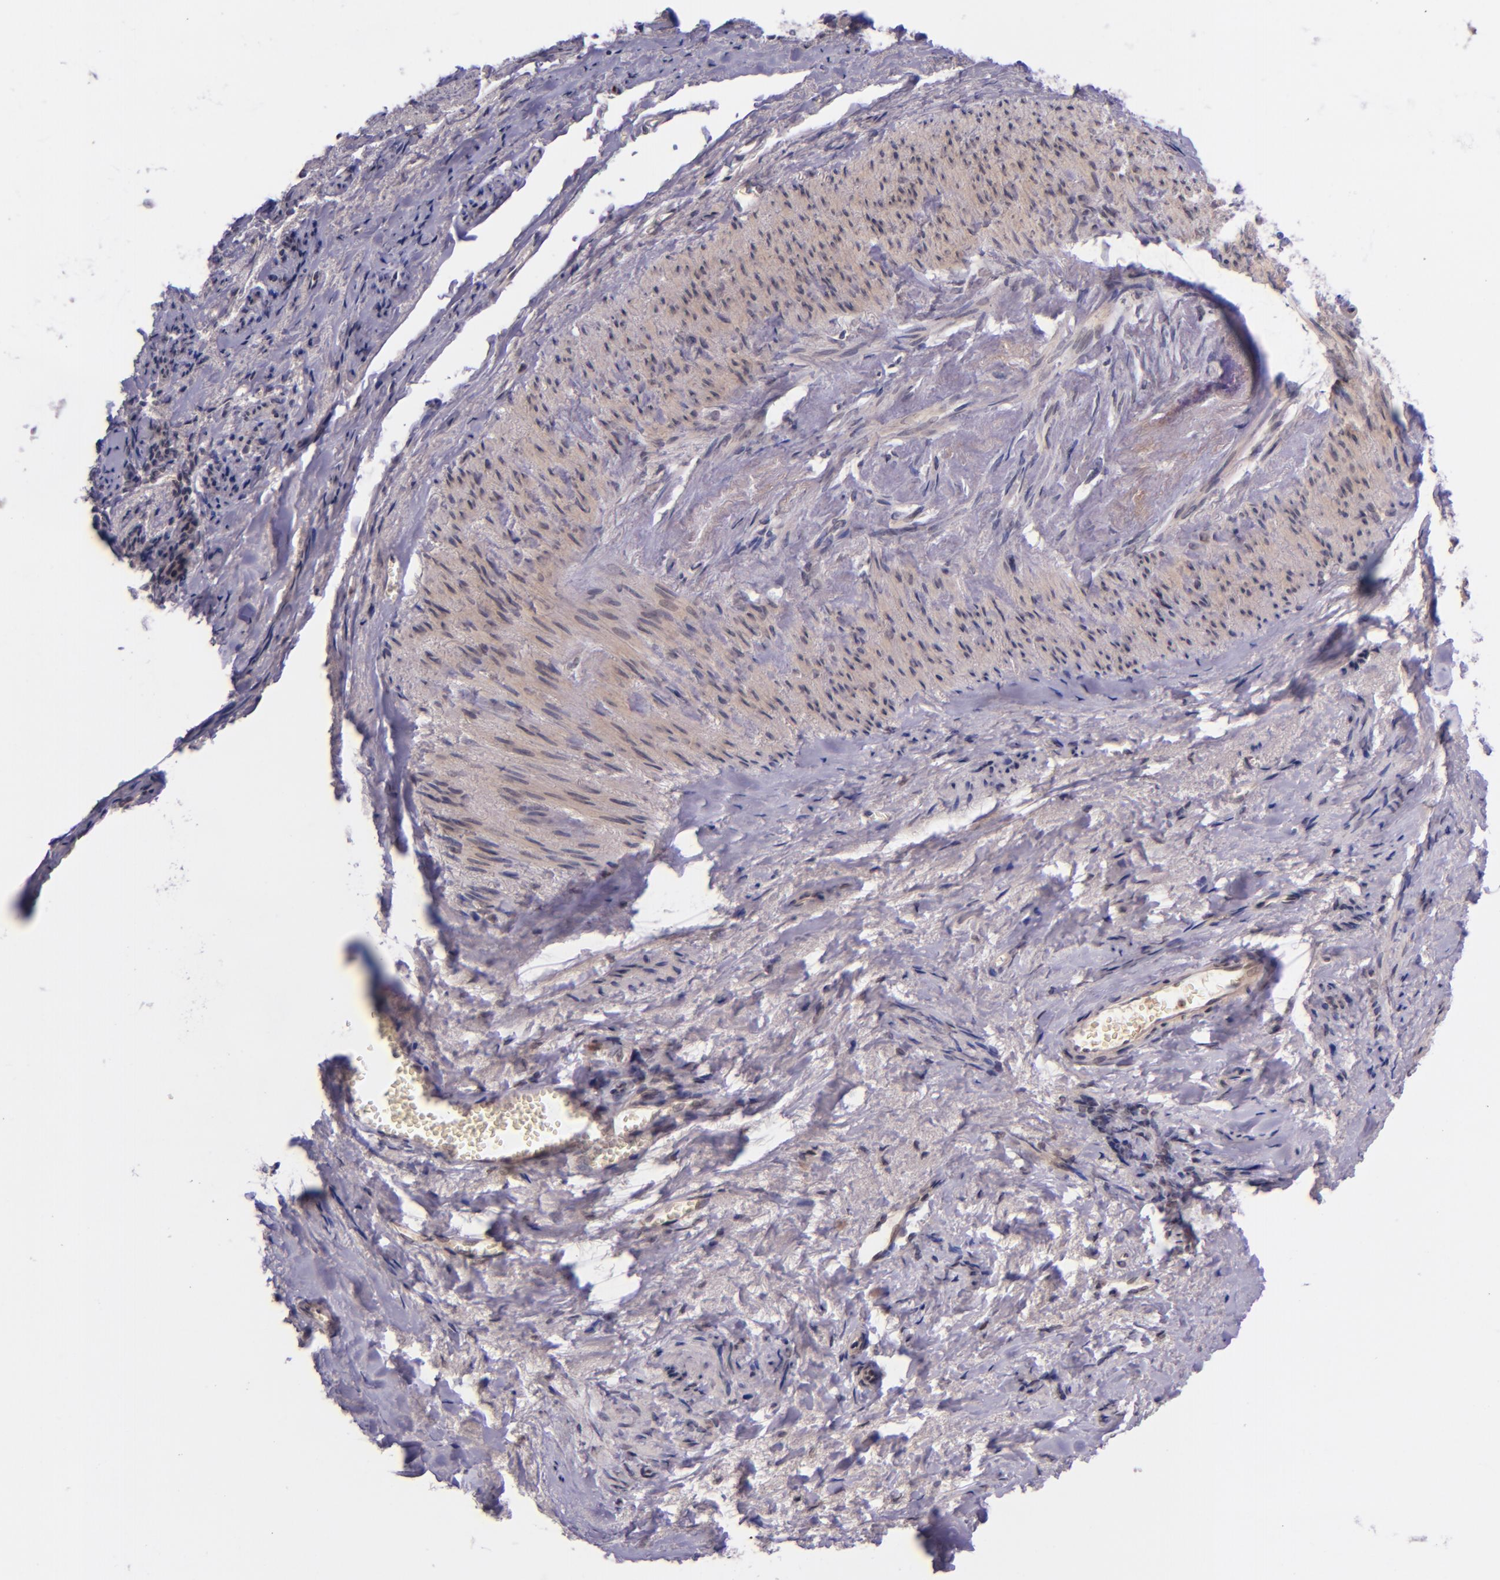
{"staining": {"intensity": "negative", "quantity": "none", "location": "none"}, "tissue": "endometrial cancer", "cell_type": "Tumor cells", "image_type": "cancer", "snomed": [{"axis": "morphology", "description": "Adenocarcinoma, NOS"}, {"axis": "topography", "description": "Endometrium"}], "caption": "High magnification brightfield microscopy of endometrial cancer (adenocarcinoma) stained with DAB (brown) and counterstained with hematoxylin (blue): tumor cells show no significant positivity.", "gene": "SELL", "patient": {"sex": "female", "age": 75}}